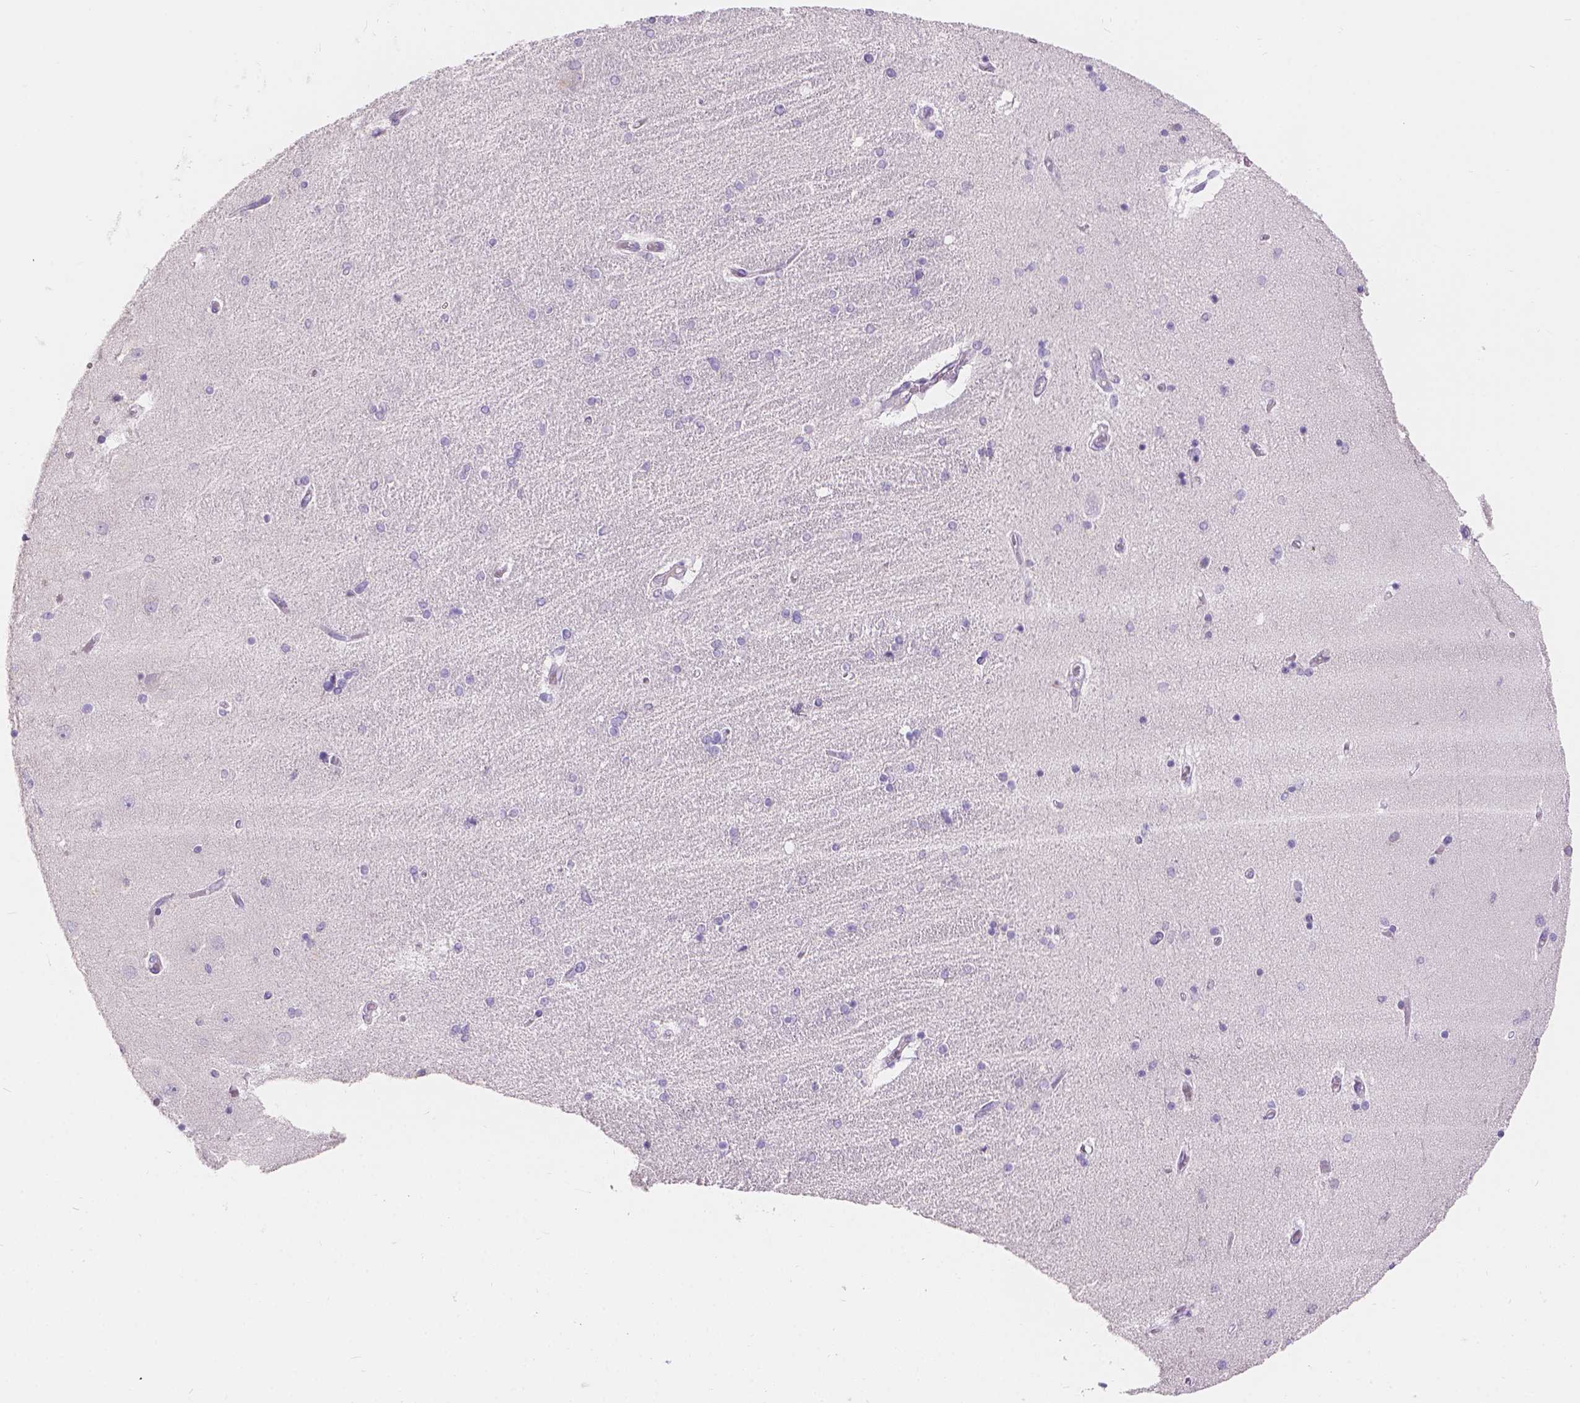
{"staining": {"intensity": "negative", "quantity": "none", "location": "none"}, "tissue": "hippocampus", "cell_type": "Glial cells", "image_type": "normal", "snomed": [{"axis": "morphology", "description": "Normal tissue, NOS"}, {"axis": "topography", "description": "Hippocampus"}], "caption": "Immunohistochemistry image of benign hippocampus: human hippocampus stained with DAB displays no significant protein staining in glial cells. (Immunohistochemistry (ihc), brightfield microscopy, high magnification).", "gene": "HTN3", "patient": {"sex": "female", "age": 54}}